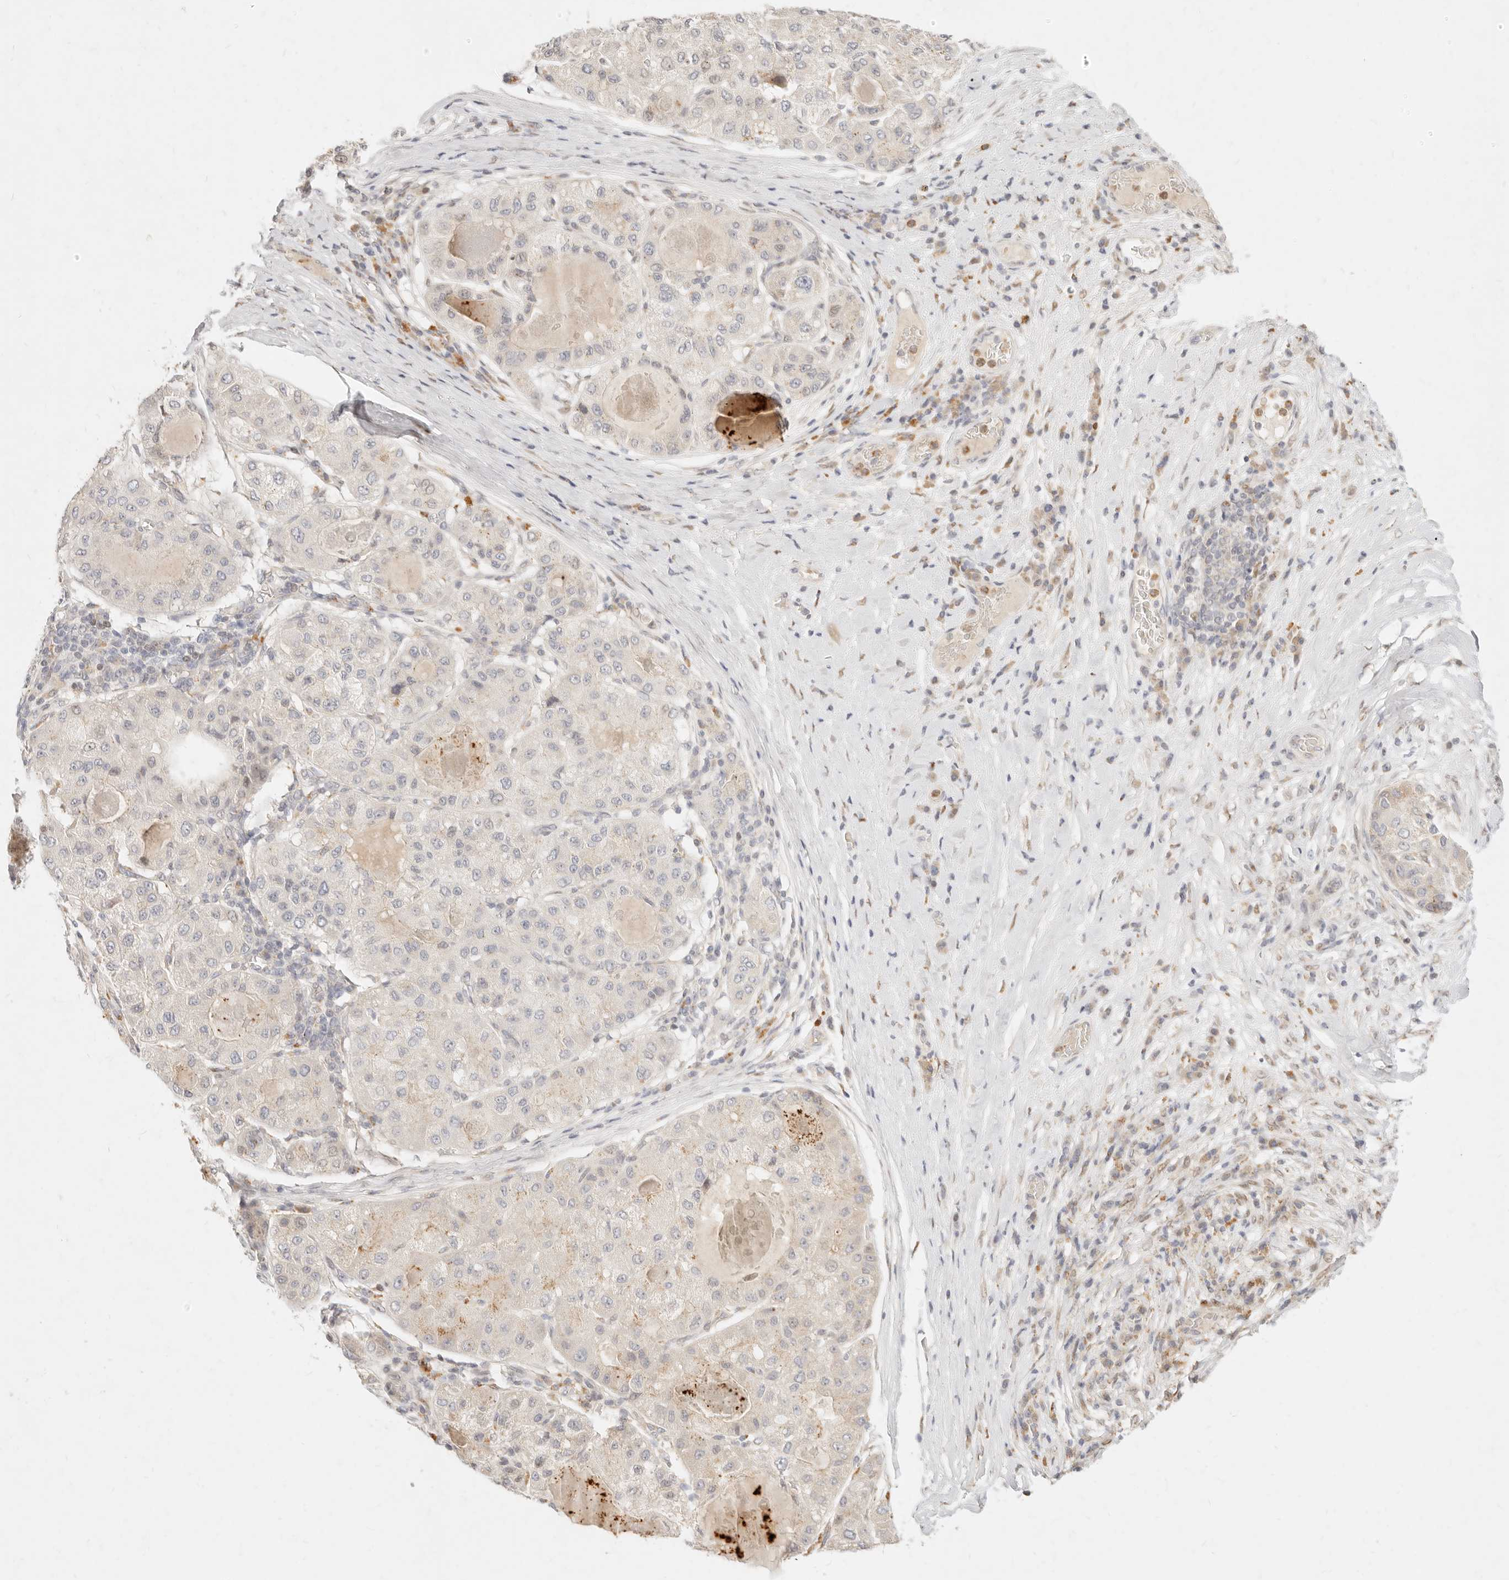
{"staining": {"intensity": "weak", "quantity": "<25%", "location": "cytoplasmic/membranous"}, "tissue": "liver cancer", "cell_type": "Tumor cells", "image_type": "cancer", "snomed": [{"axis": "morphology", "description": "Carcinoma, Hepatocellular, NOS"}, {"axis": "topography", "description": "Liver"}], "caption": "Tumor cells are negative for brown protein staining in liver cancer (hepatocellular carcinoma).", "gene": "ASCL3", "patient": {"sex": "male", "age": 80}}